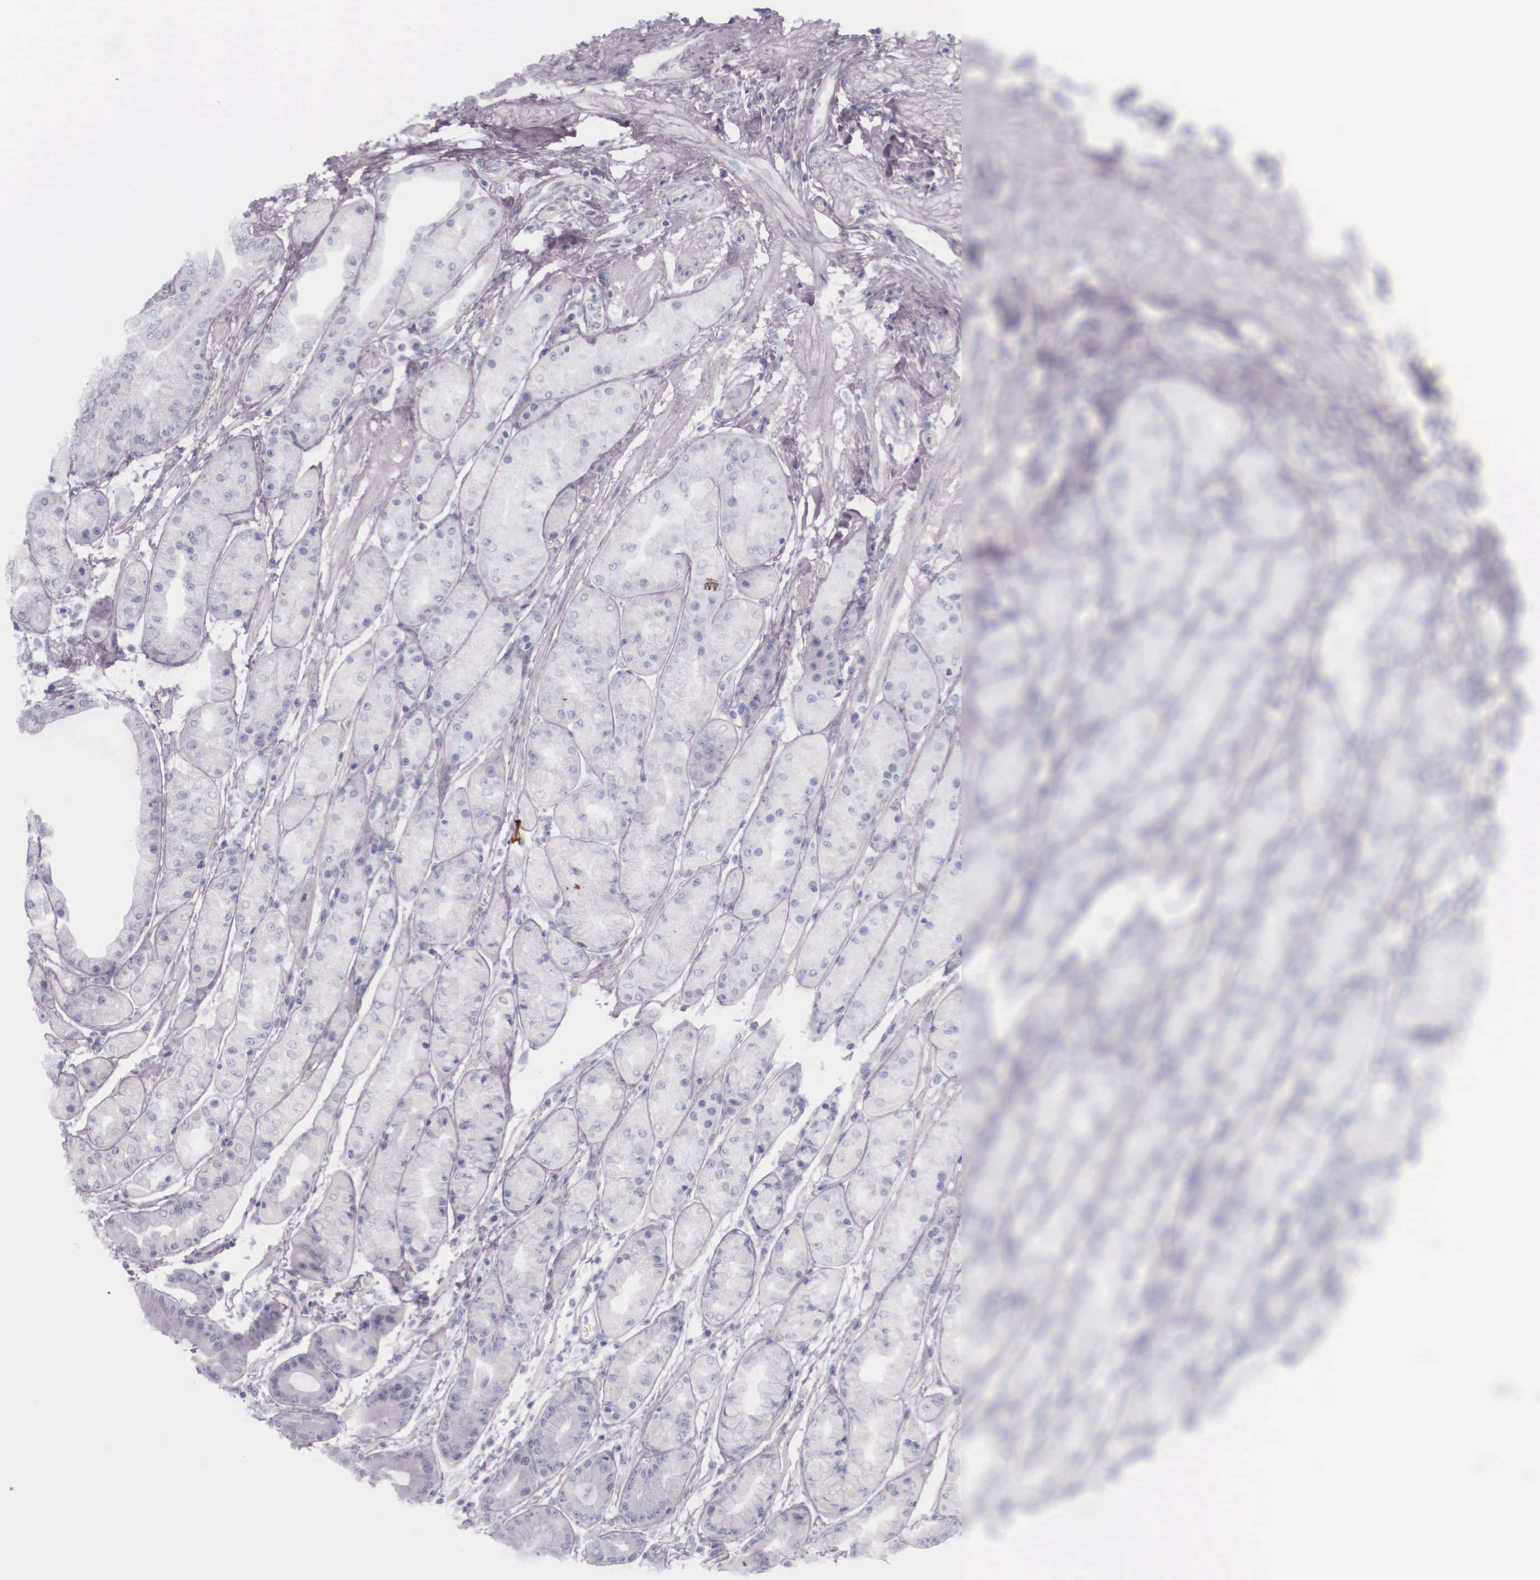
{"staining": {"intensity": "negative", "quantity": "none", "location": "none"}, "tissue": "stomach", "cell_type": "Glandular cells", "image_type": "normal", "snomed": [{"axis": "morphology", "description": "Normal tissue, NOS"}, {"axis": "topography", "description": "Stomach, upper"}], "caption": "Immunohistochemistry (IHC) of unremarkable stomach reveals no expression in glandular cells.", "gene": "KRT14", "patient": {"sex": "male", "age": 72}}